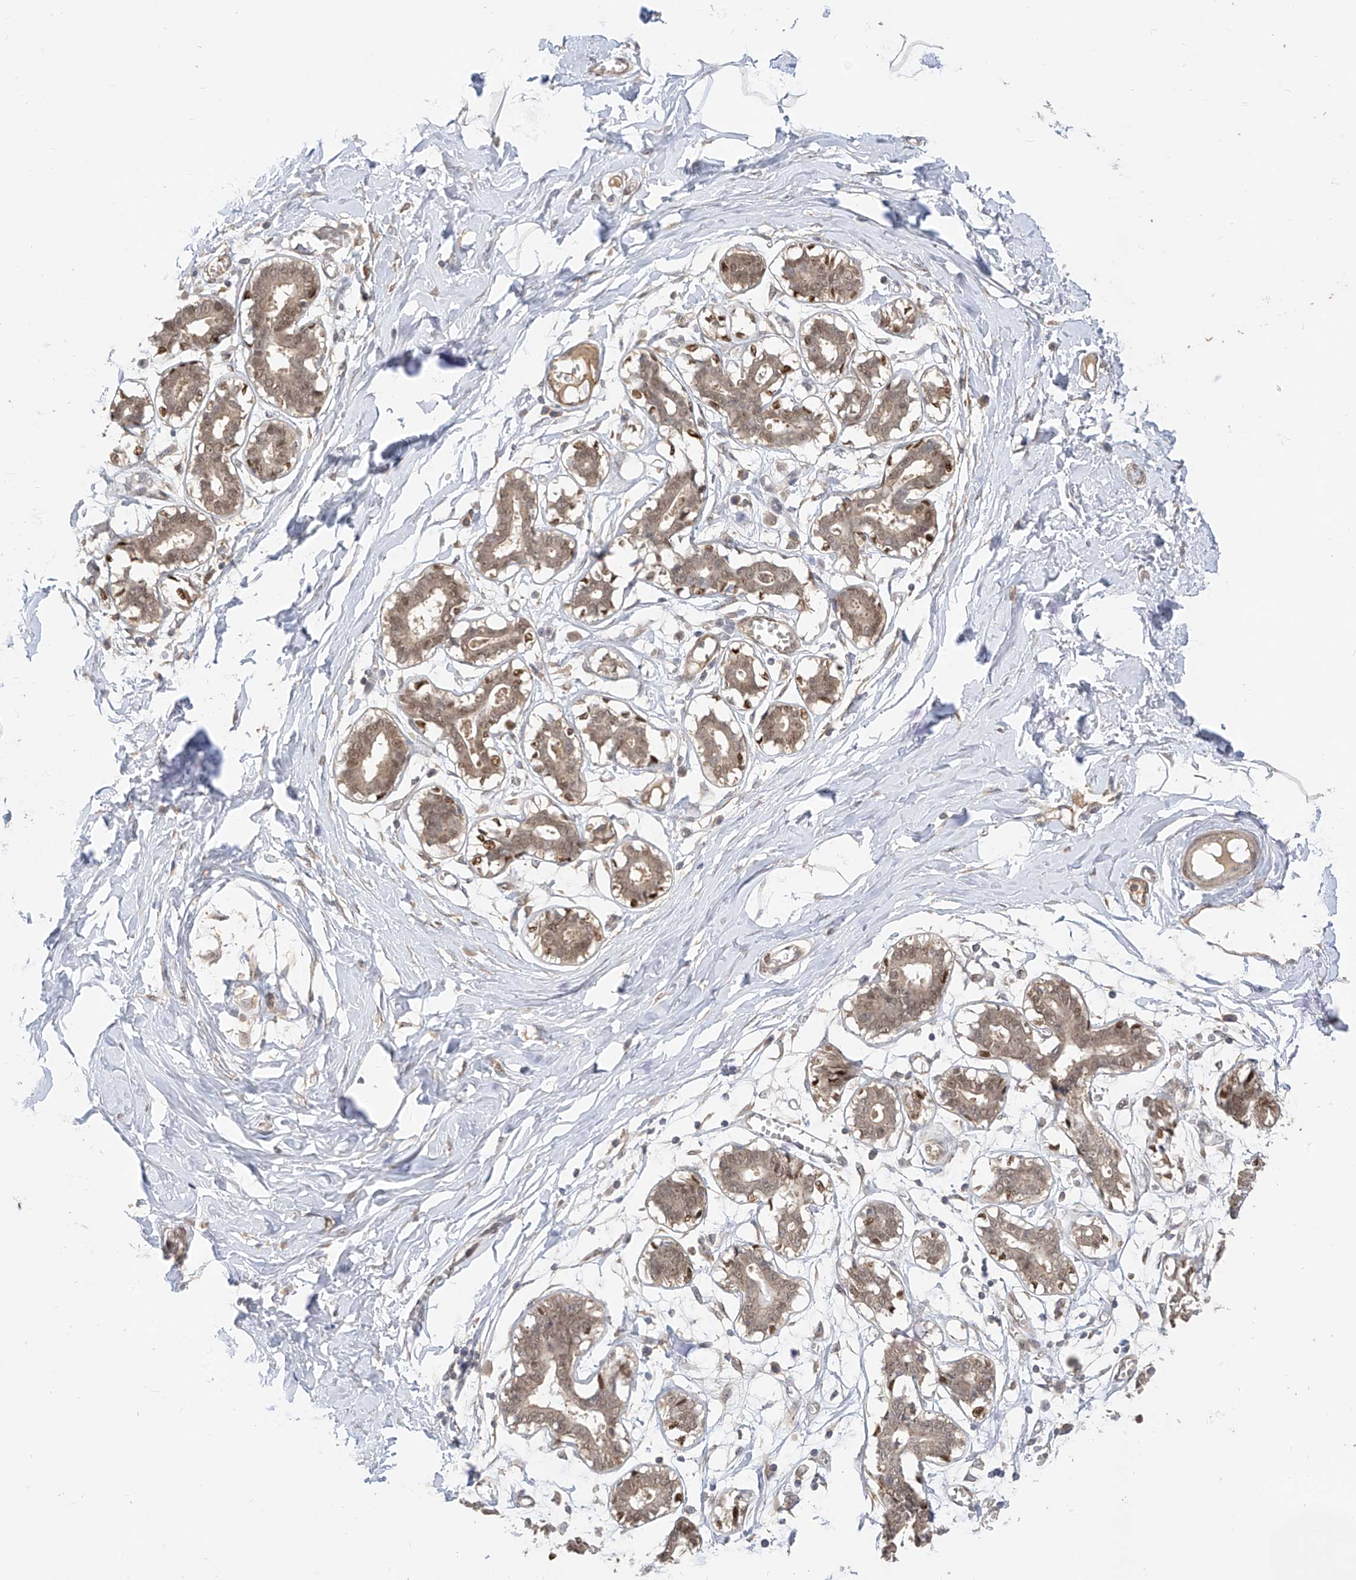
{"staining": {"intensity": "negative", "quantity": "none", "location": "none"}, "tissue": "breast", "cell_type": "Adipocytes", "image_type": "normal", "snomed": [{"axis": "morphology", "description": "Normal tissue, NOS"}, {"axis": "topography", "description": "Breast"}], "caption": "Protein analysis of unremarkable breast demonstrates no significant expression in adipocytes. (Stains: DAB immunohistochemistry (IHC) with hematoxylin counter stain, Microscopy: brightfield microscopy at high magnification).", "gene": "MRTFA", "patient": {"sex": "female", "age": 27}}